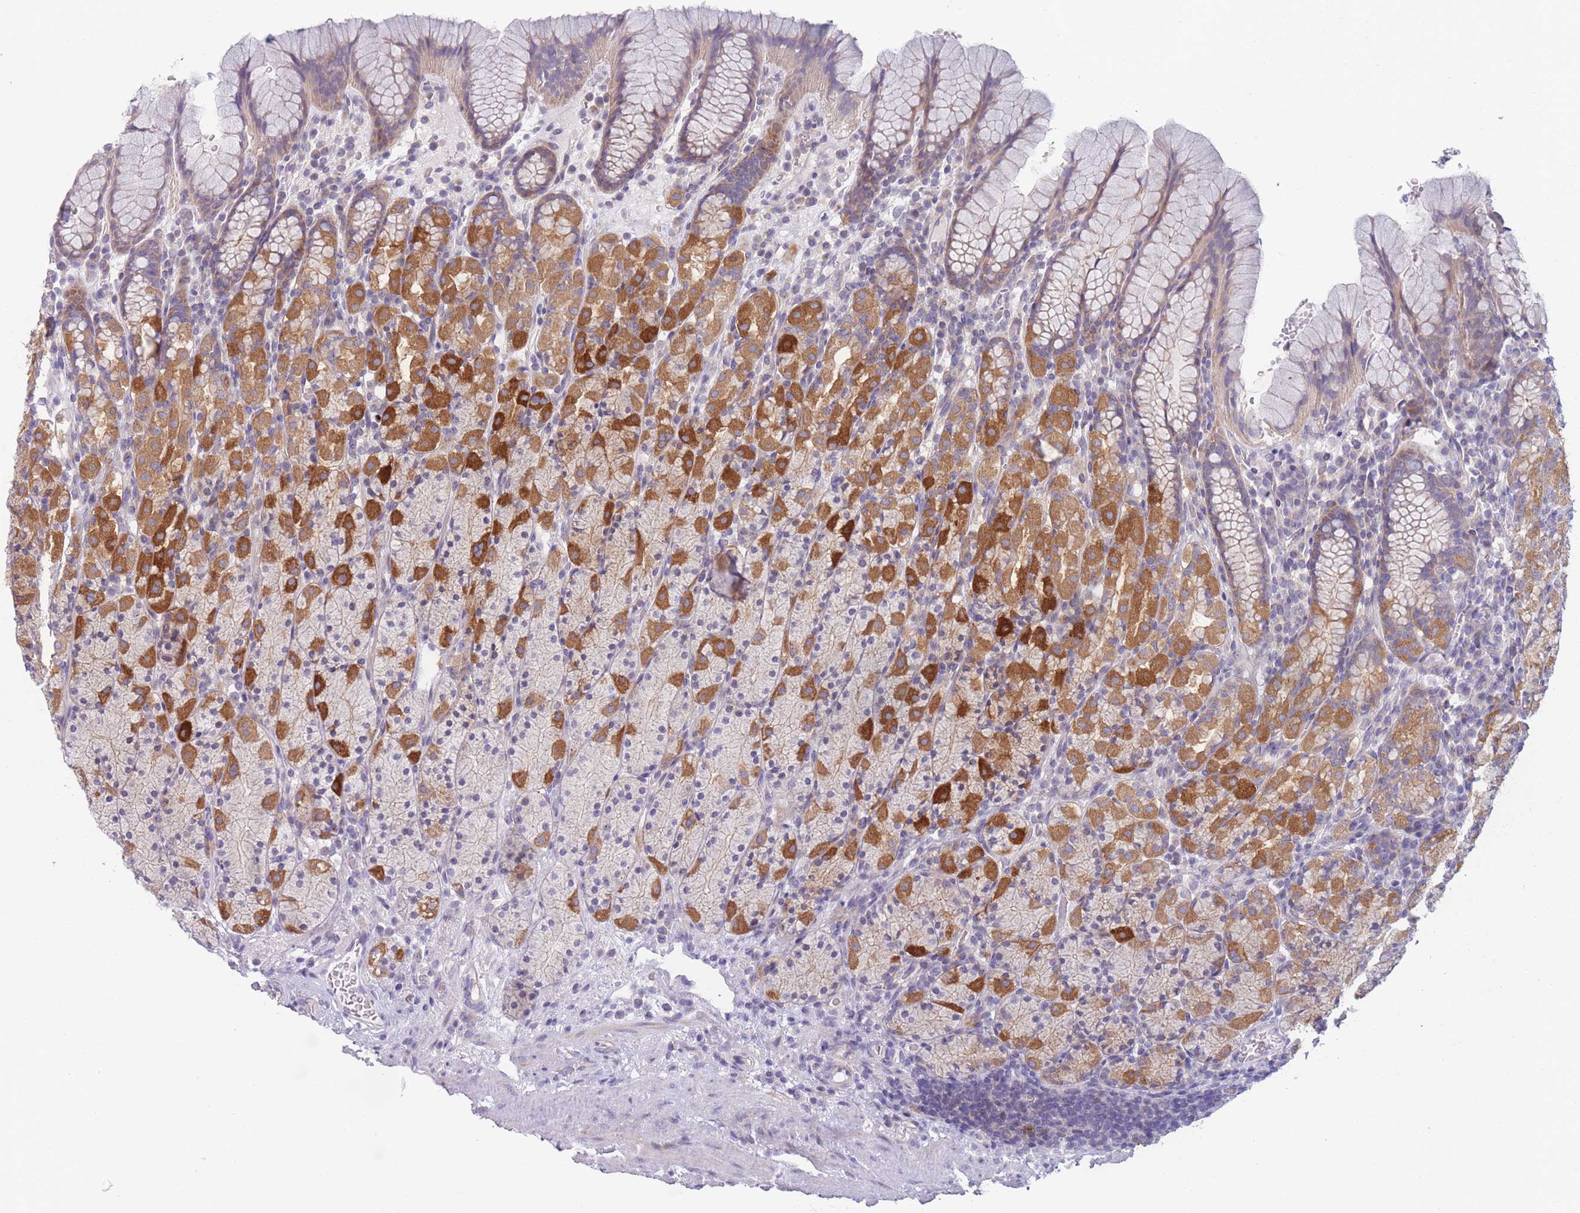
{"staining": {"intensity": "strong", "quantity": "25%-75%", "location": "cytoplasmic/membranous"}, "tissue": "stomach", "cell_type": "Glandular cells", "image_type": "normal", "snomed": [{"axis": "morphology", "description": "Normal tissue, NOS"}, {"axis": "topography", "description": "Stomach, upper"}, {"axis": "topography", "description": "Stomach"}], "caption": "Immunohistochemical staining of normal human stomach exhibits high levels of strong cytoplasmic/membranous positivity in about 25%-75% of glandular cells. Nuclei are stained in blue.", "gene": "PDE4A", "patient": {"sex": "male", "age": 62}}